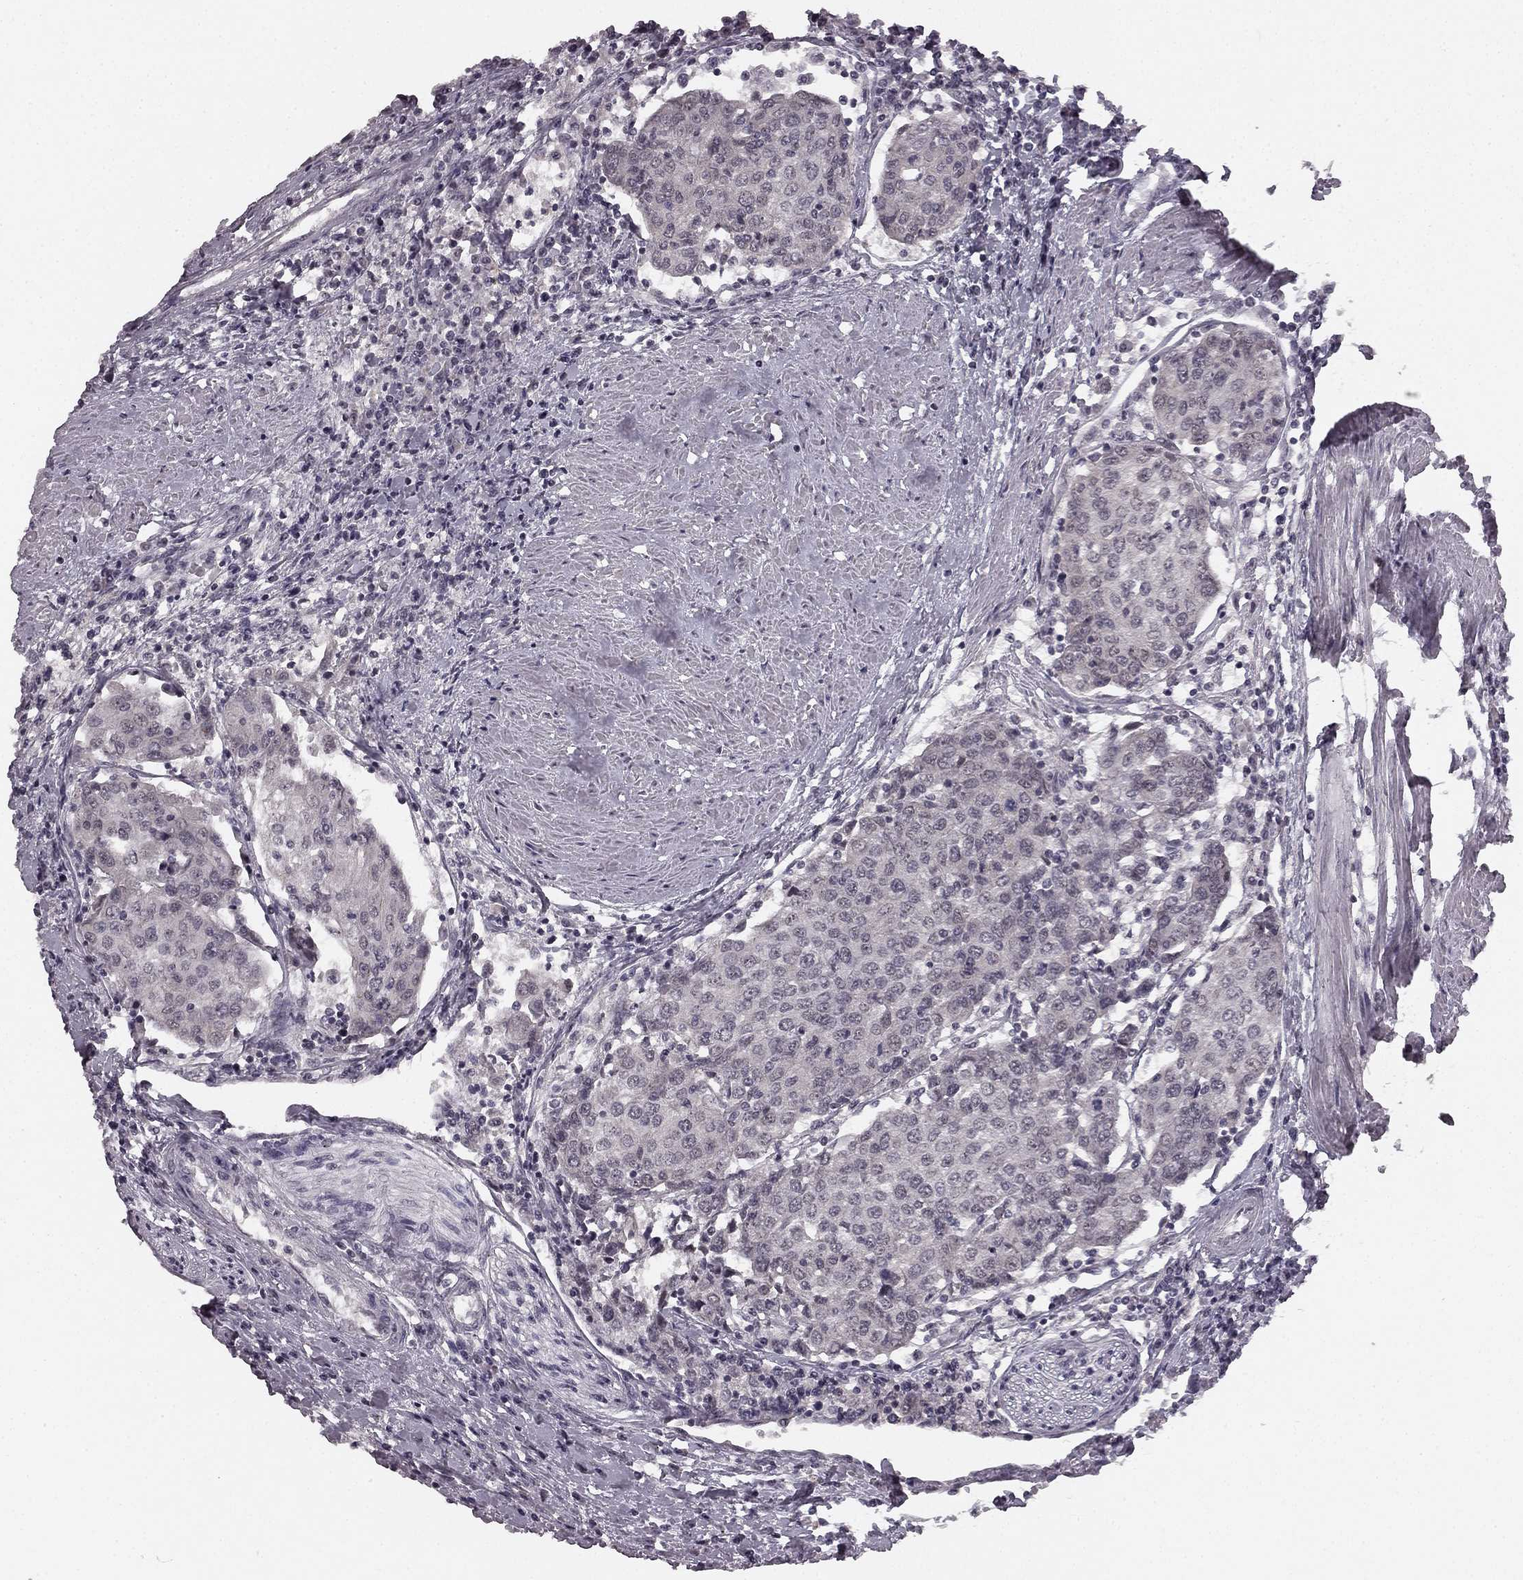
{"staining": {"intensity": "negative", "quantity": "none", "location": "none"}, "tissue": "urothelial cancer", "cell_type": "Tumor cells", "image_type": "cancer", "snomed": [{"axis": "morphology", "description": "Urothelial carcinoma, High grade"}, {"axis": "topography", "description": "Urinary bladder"}], "caption": "A photomicrograph of urothelial cancer stained for a protein demonstrates no brown staining in tumor cells.", "gene": "HCN4", "patient": {"sex": "female", "age": 85}}